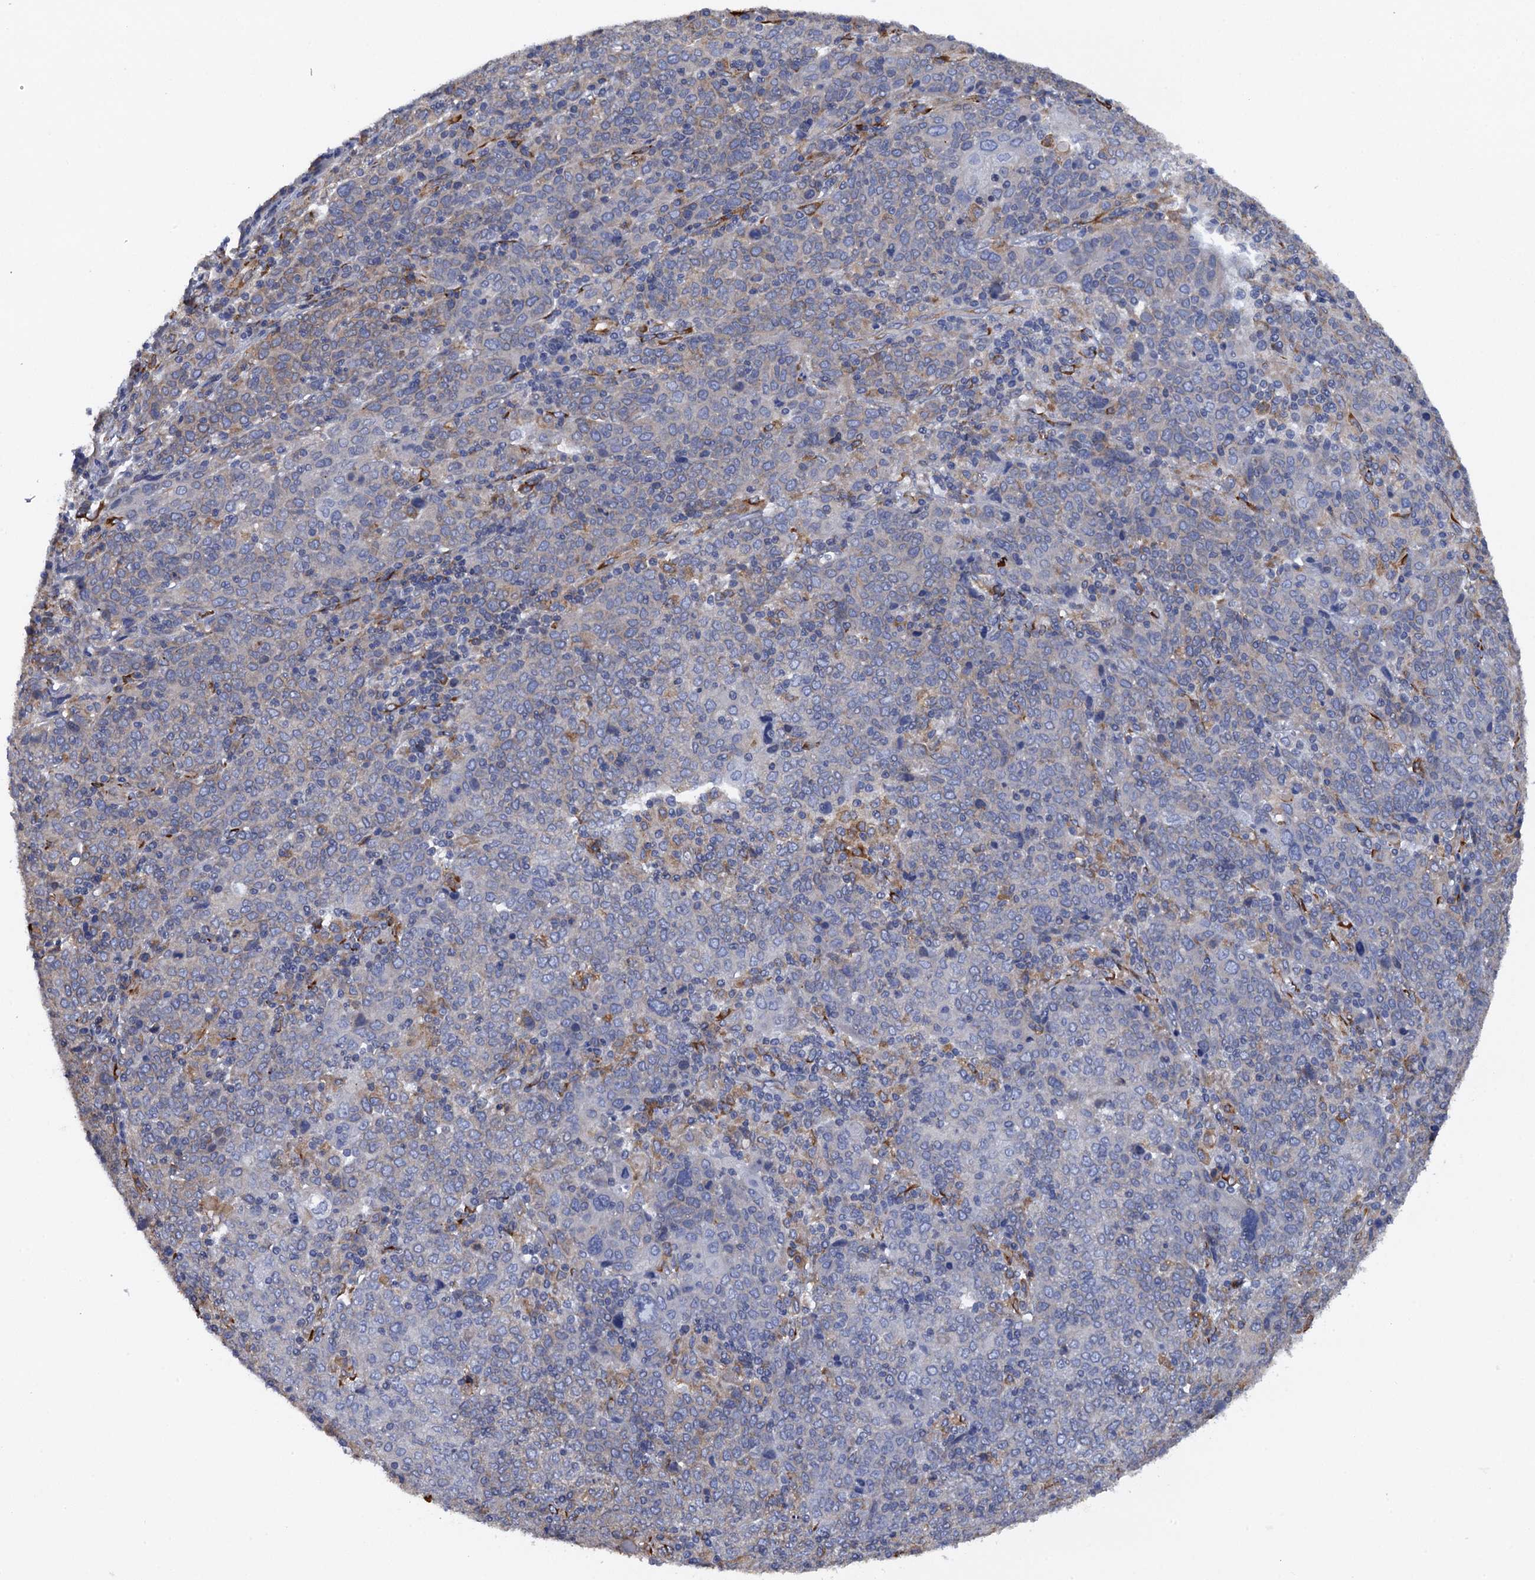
{"staining": {"intensity": "negative", "quantity": "none", "location": "none"}, "tissue": "cervical cancer", "cell_type": "Tumor cells", "image_type": "cancer", "snomed": [{"axis": "morphology", "description": "Squamous cell carcinoma, NOS"}, {"axis": "topography", "description": "Cervix"}], "caption": "DAB immunohistochemical staining of cervical cancer exhibits no significant positivity in tumor cells.", "gene": "POGLUT3", "patient": {"sex": "female", "age": 67}}